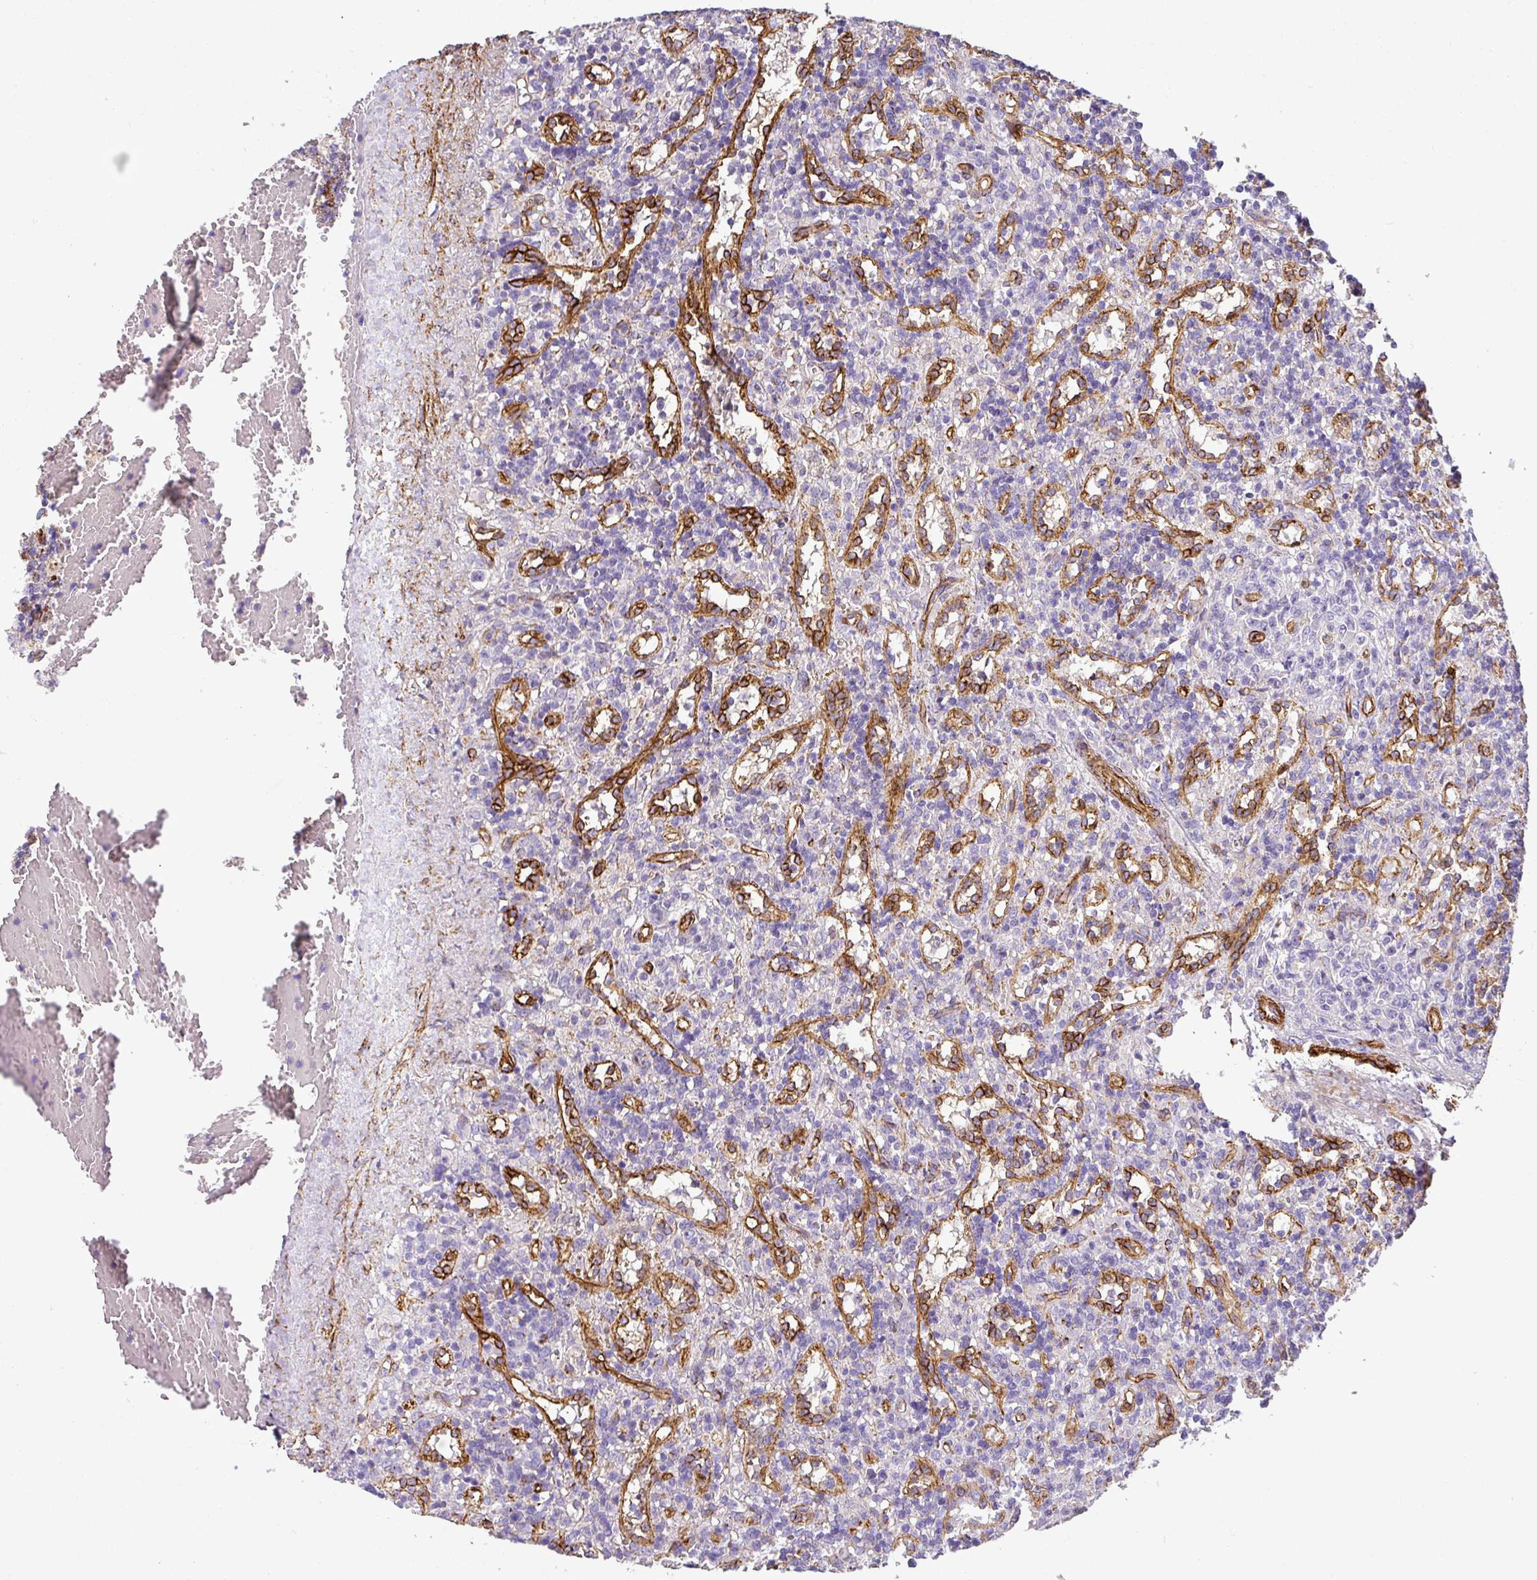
{"staining": {"intensity": "negative", "quantity": "none", "location": "none"}, "tissue": "lymphoma", "cell_type": "Tumor cells", "image_type": "cancer", "snomed": [{"axis": "morphology", "description": "Malignant lymphoma, non-Hodgkin's type, Low grade"}, {"axis": "topography", "description": "Spleen"}], "caption": "A photomicrograph of human low-grade malignant lymphoma, non-Hodgkin's type is negative for staining in tumor cells. (DAB (3,3'-diaminobenzidine) IHC with hematoxylin counter stain).", "gene": "SLC25A17", "patient": {"sex": "male", "age": 67}}